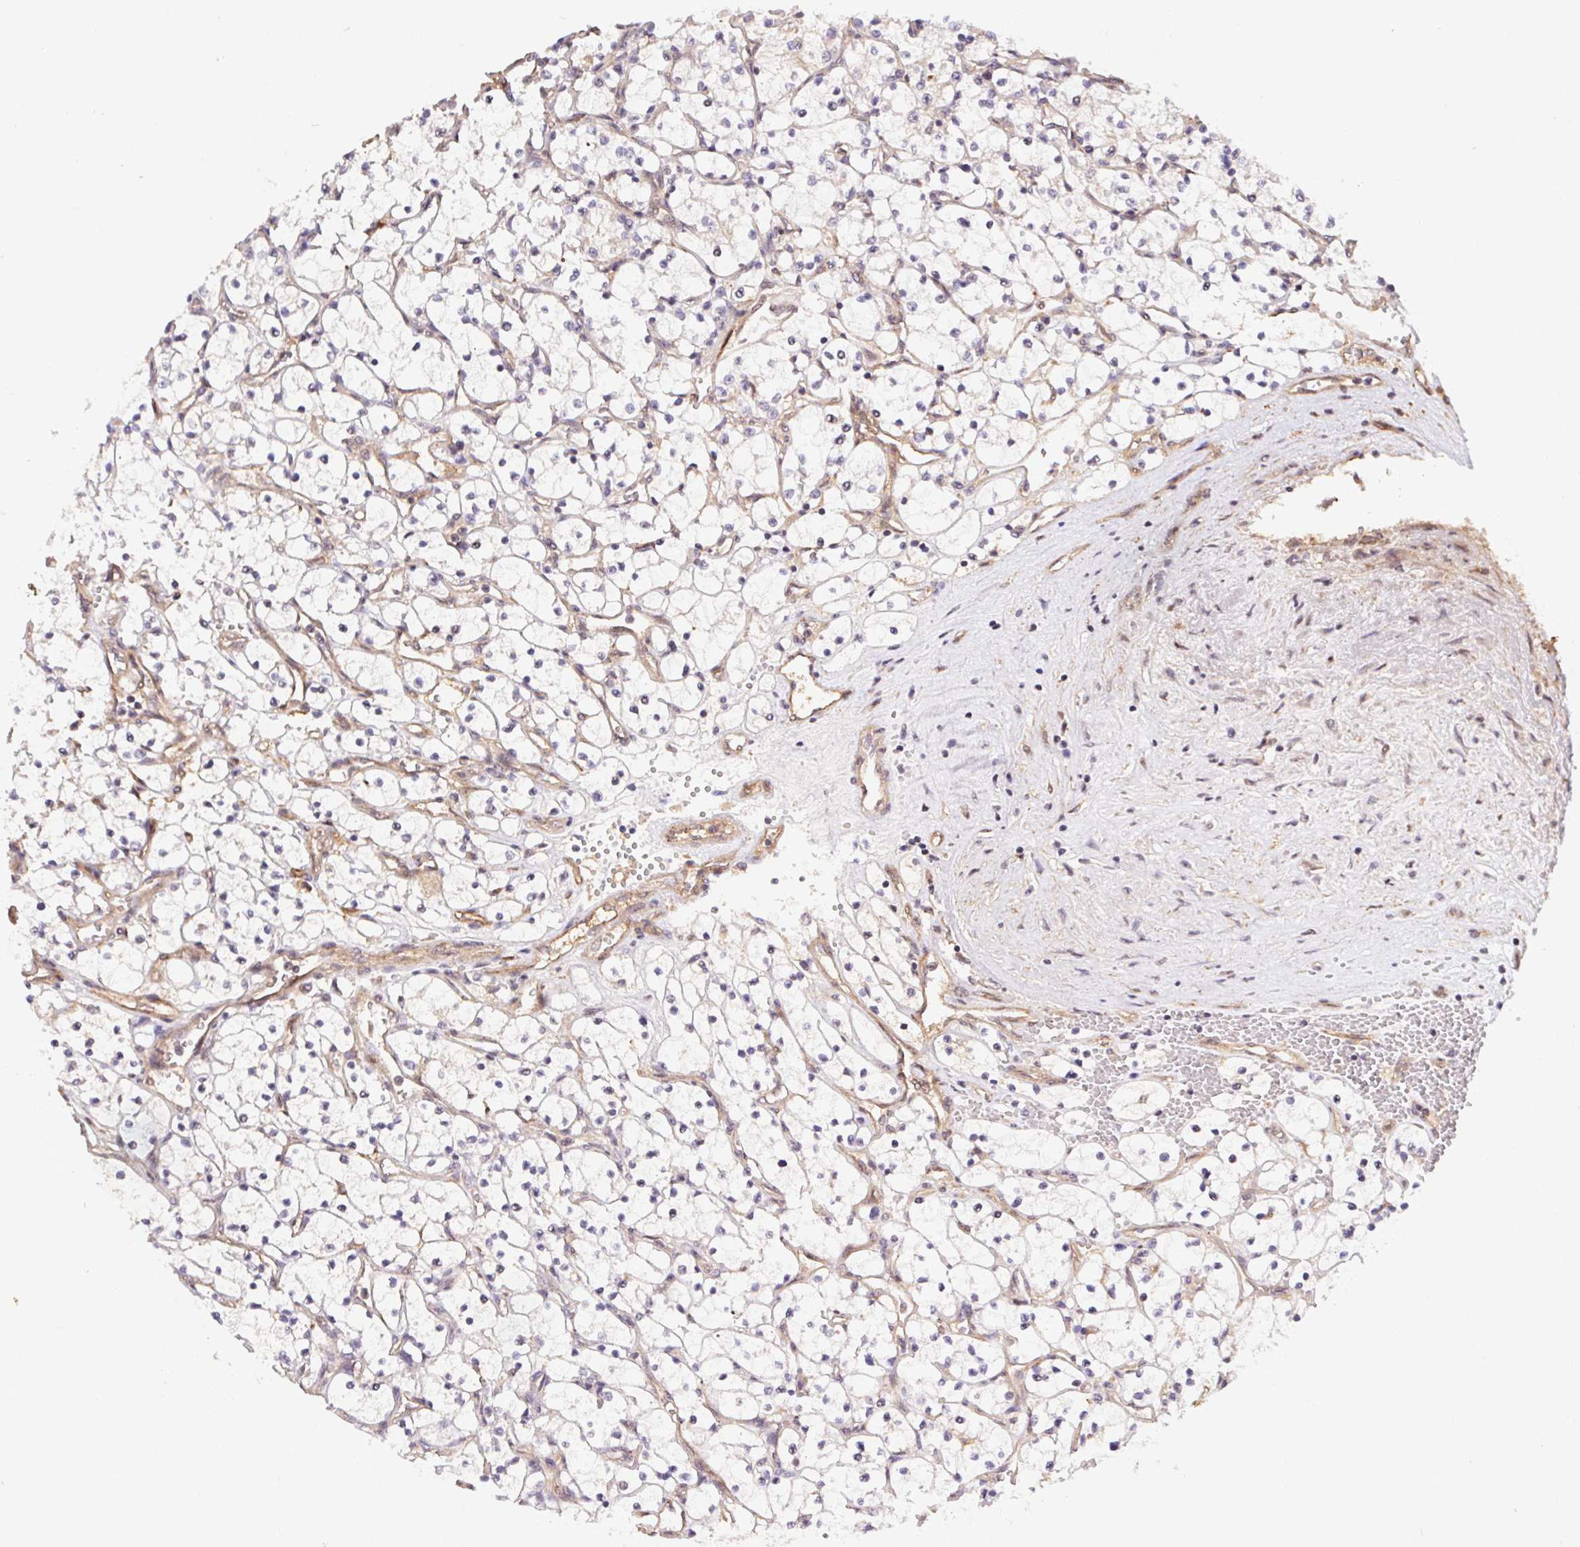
{"staining": {"intensity": "negative", "quantity": "none", "location": "none"}, "tissue": "renal cancer", "cell_type": "Tumor cells", "image_type": "cancer", "snomed": [{"axis": "morphology", "description": "Adenocarcinoma, NOS"}, {"axis": "topography", "description": "Kidney"}], "caption": "This histopathology image is of renal cancer (adenocarcinoma) stained with immunohistochemistry (IHC) to label a protein in brown with the nuclei are counter-stained blue. There is no expression in tumor cells. Nuclei are stained in blue.", "gene": "SLC52A2", "patient": {"sex": "female", "age": 69}}